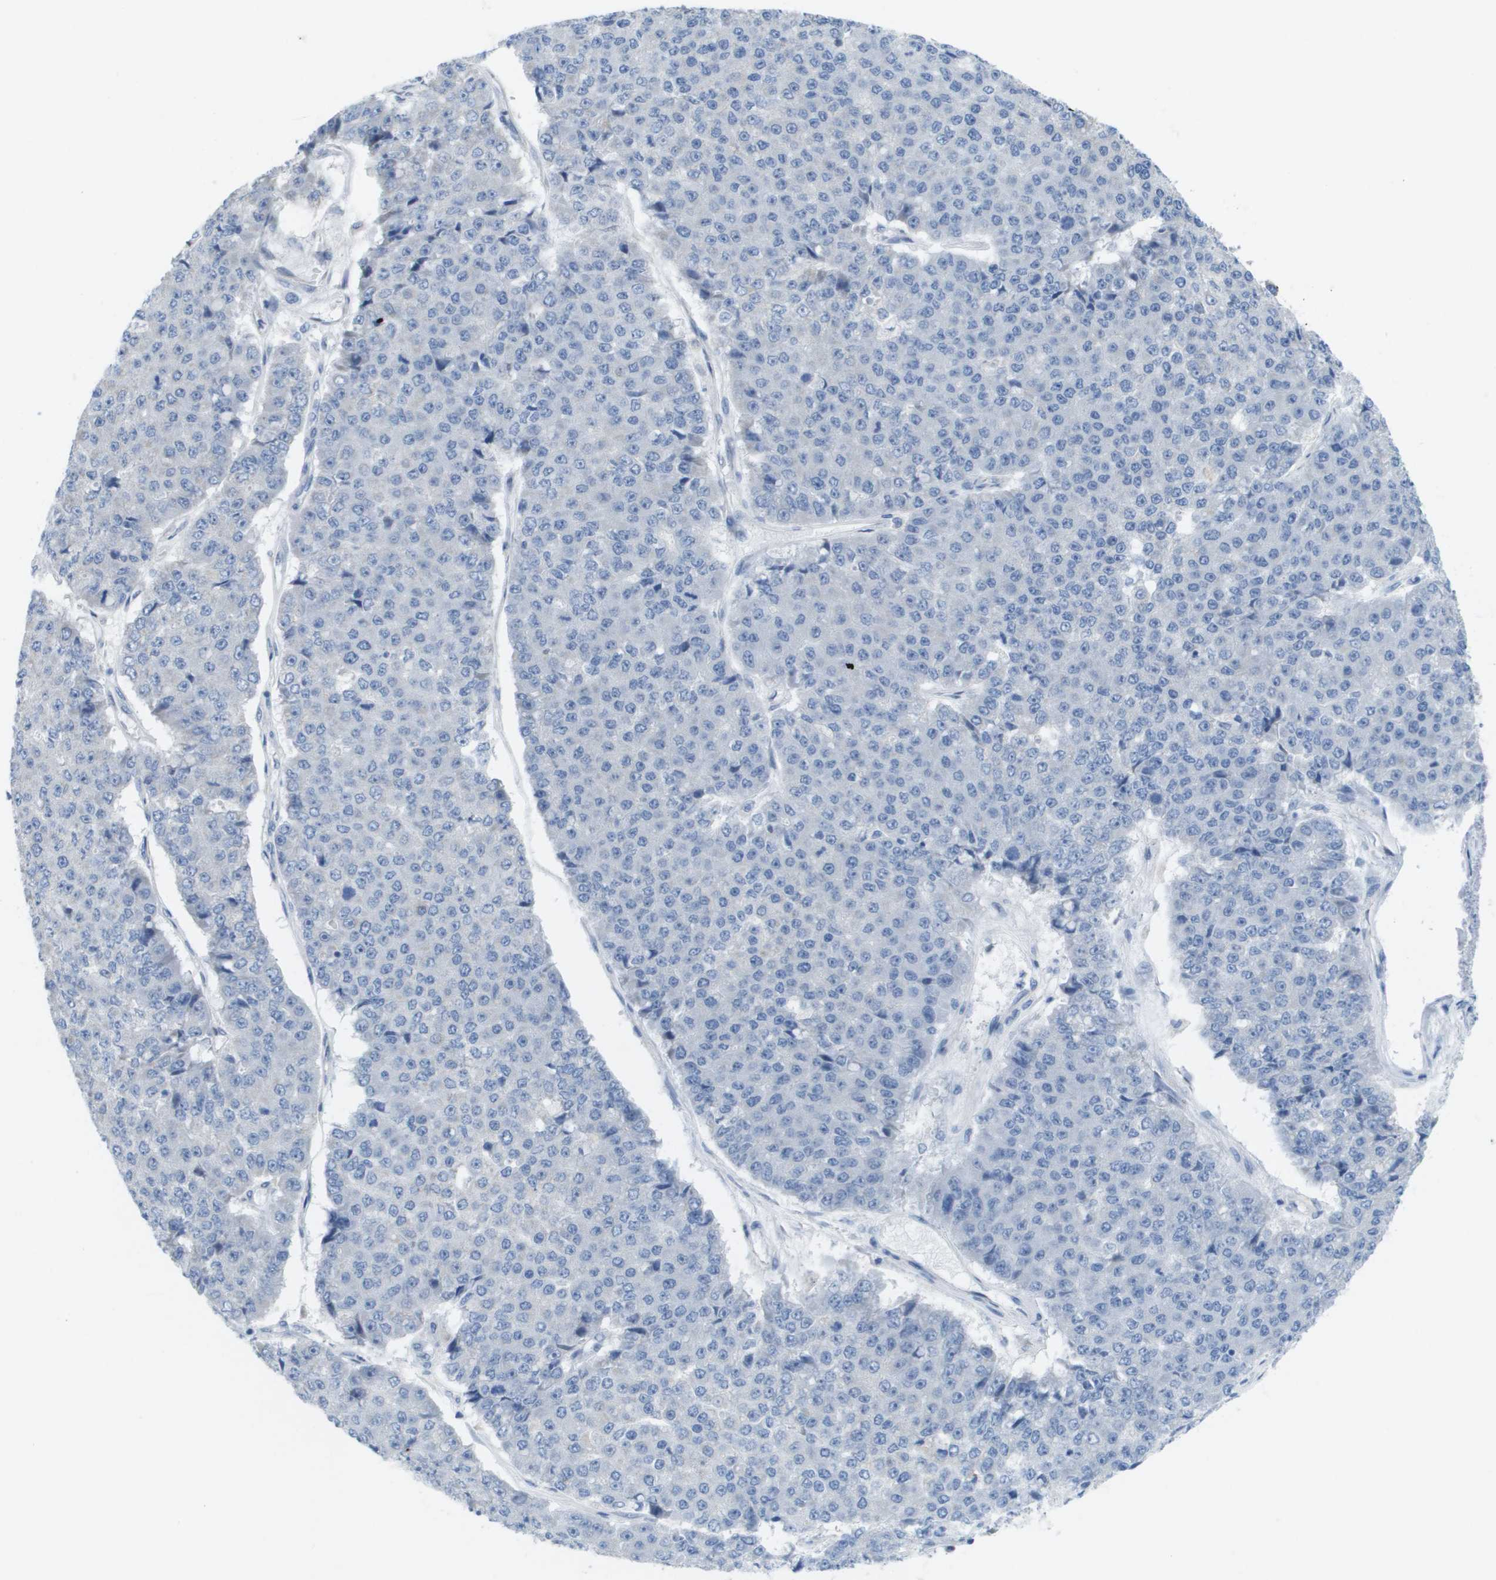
{"staining": {"intensity": "negative", "quantity": "none", "location": "none"}, "tissue": "pancreatic cancer", "cell_type": "Tumor cells", "image_type": "cancer", "snomed": [{"axis": "morphology", "description": "Adenocarcinoma, NOS"}, {"axis": "topography", "description": "Pancreas"}], "caption": "The immunohistochemistry micrograph has no significant staining in tumor cells of pancreatic adenocarcinoma tissue.", "gene": "TMEM223", "patient": {"sex": "male", "age": 50}}